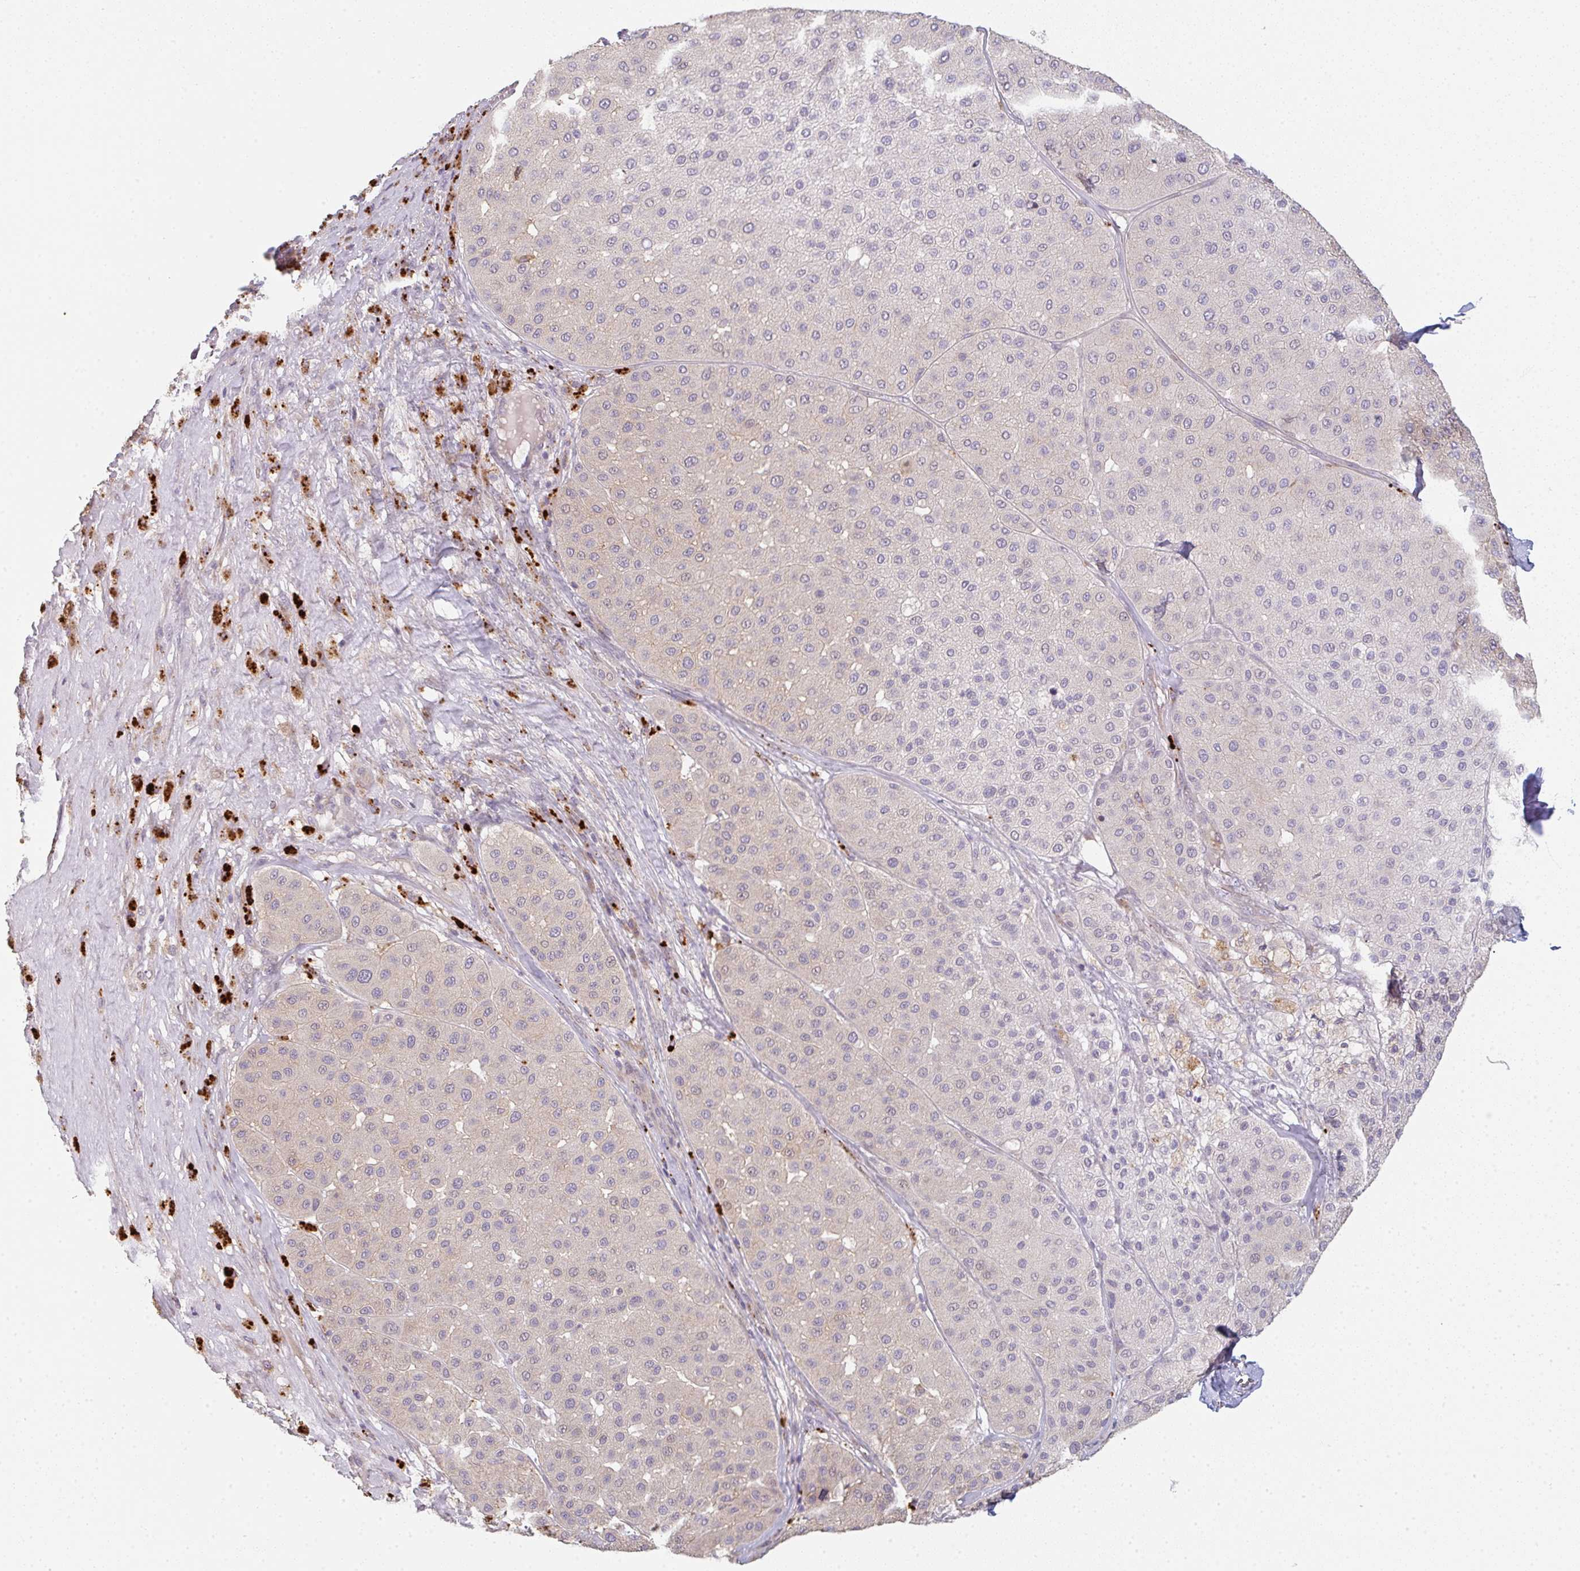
{"staining": {"intensity": "negative", "quantity": "none", "location": "none"}, "tissue": "melanoma", "cell_type": "Tumor cells", "image_type": "cancer", "snomed": [{"axis": "morphology", "description": "Malignant melanoma, Metastatic site"}, {"axis": "topography", "description": "Smooth muscle"}], "caption": "This is a image of IHC staining of malignant melanoma (metastatic site), which shows no expression in tumor cells.", "gene": "TMEM237", "patient": {"sex": "male", "age": 41}}